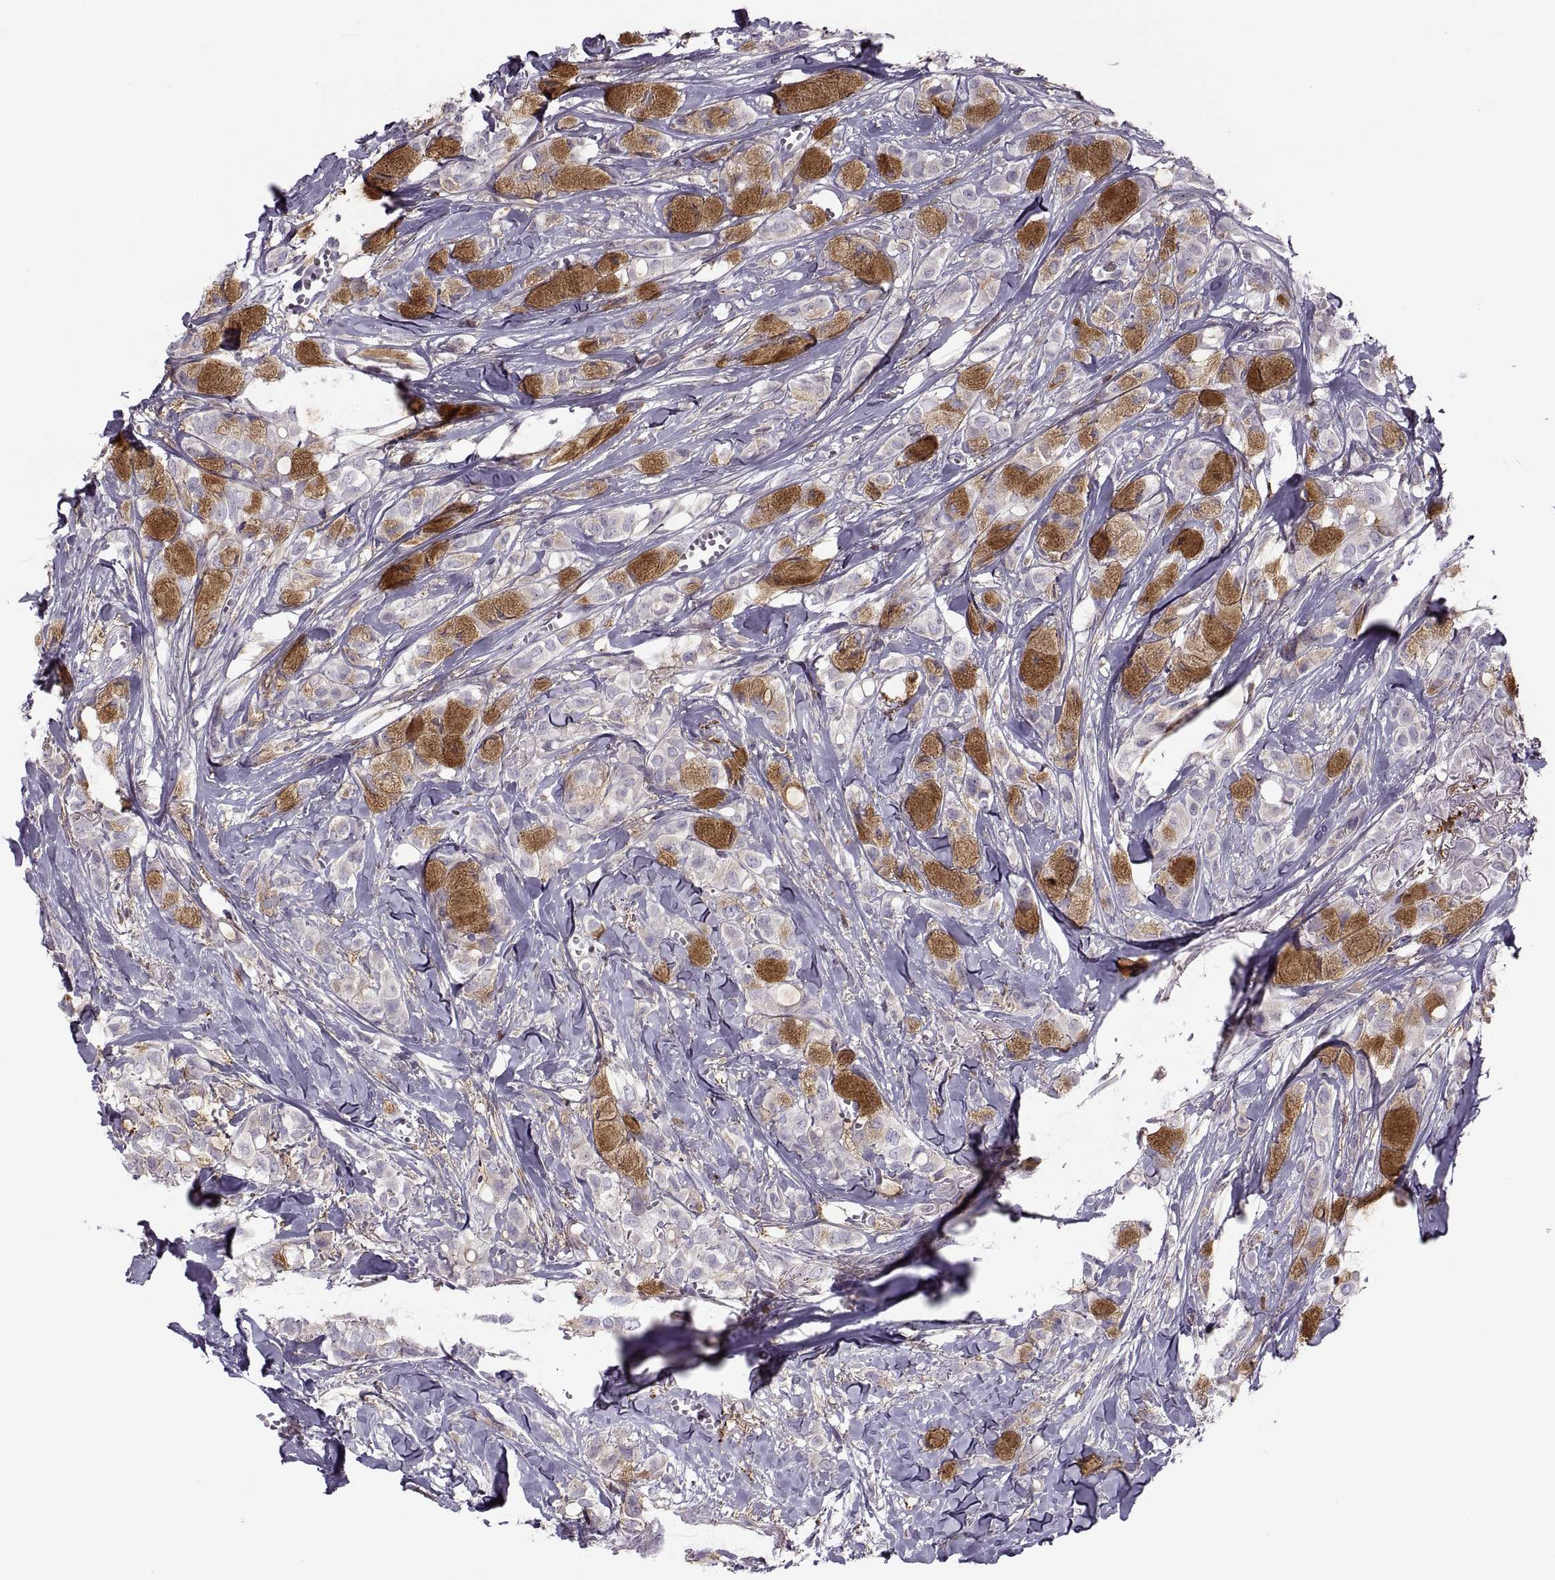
{"staining": {"intensity": "strong", "quantity": "<25%", "location": "cytoplasmic/membranous"}, "tissue": "breast cancer", "cell_type": "Tumor cells", "image_type": "cancer", "snomed": [{"axis": "morphology", "description": "Duct carcinoma"}, {"axis": "topography", "description": "Breast"}], "caption": "Protein staining of breast cancer (infiltrating ductal carcinoma) tissue demonstrates strong cytoplasmic/membranous expression in about <25% of tumor cells.", "gene": "H2AP", "patient": {"sex": "female", "age": 85}}